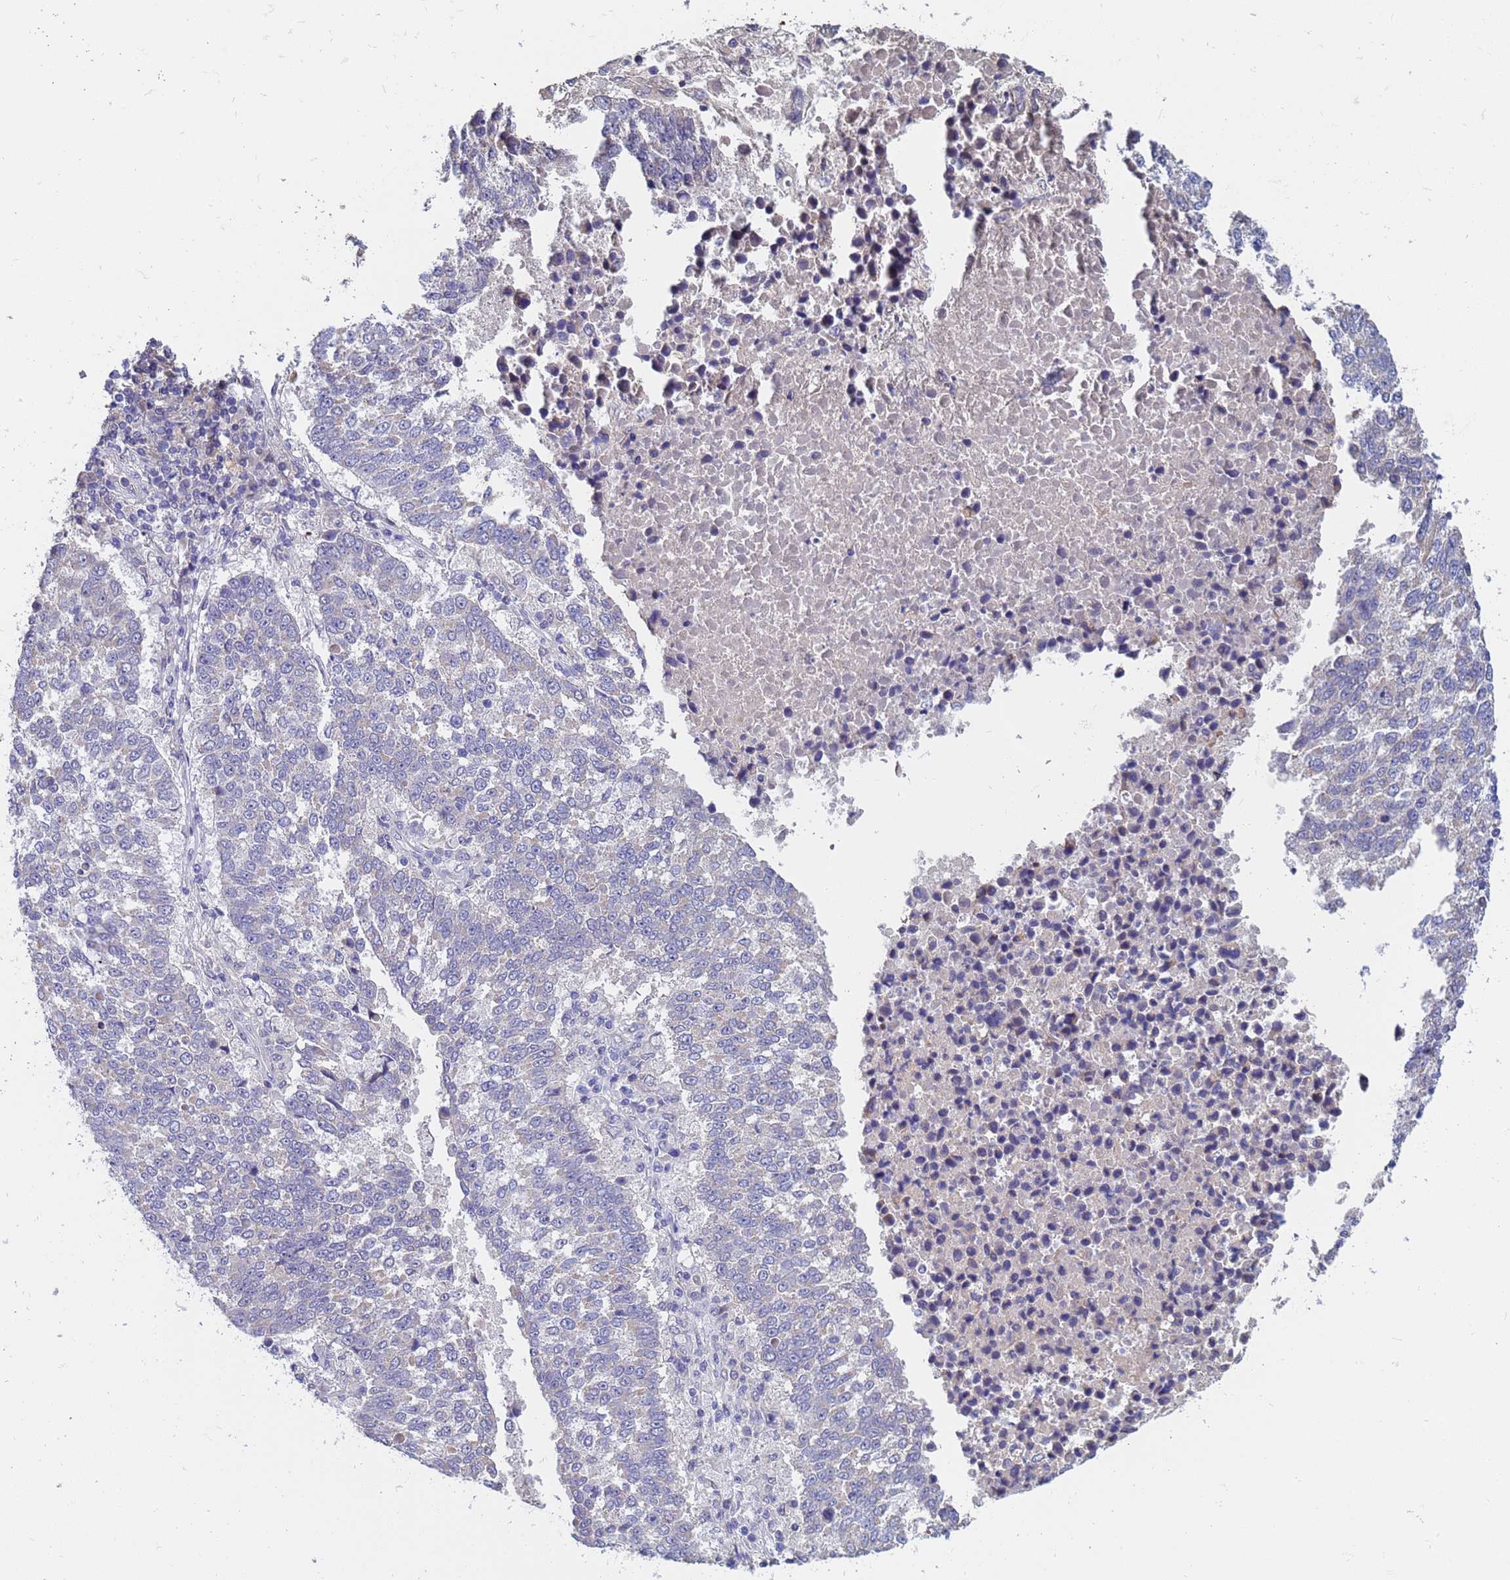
{"staining": {"intensity": "negative", "quantity": "none", "location": "none"}, "tissue": "lung cancer", "cell_type": "Tumor cells", "image_type": "cancer", "snomed": [{"axis": "morphology", "description": "Squamous cell carcinoma, NOS"}, {"axis": "topography", "description": "Lung"}], "caption": "DAB immunohistochemical staining of lung squamous cell carcinoma shows no significant expression in tumor cells. (Immunohistochemistry (ihc), brightfield microscopy, high magnification).", "gene": "IHO1", "patient": {"sex": "male", "age": 73}}